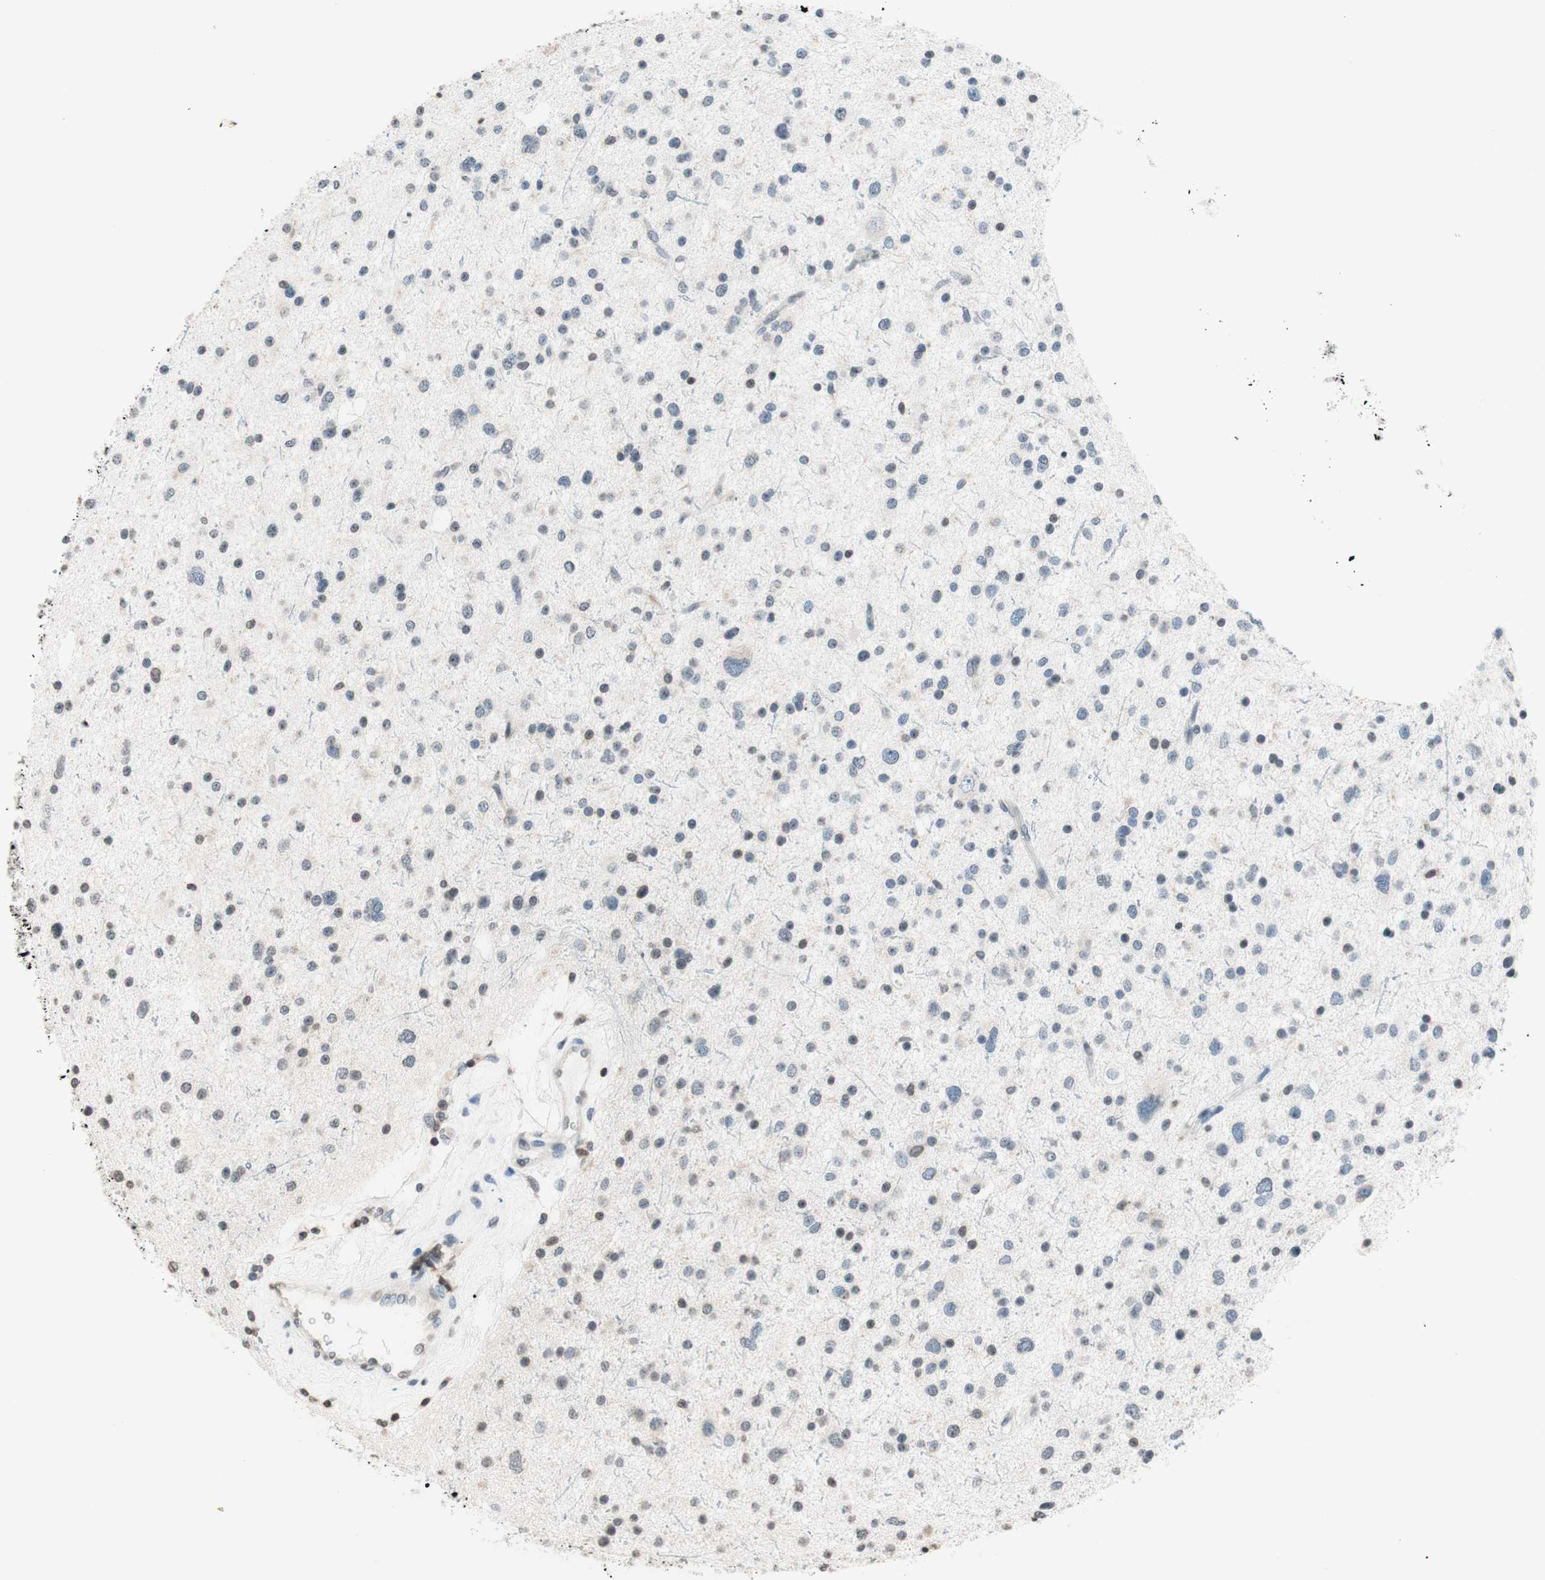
{"staining": {"intensity": "negative", "quantity": "none", "location": "none"}, "tissue": "glioma", "cell_type": "Tumor cells", "image_type": "cancer", "snomed": [{"axis": "morphology", "description": "Glioma, malignant, Low grade"}, {"axis": "topography", "description": "Brain"}], "caption": "Glioma stained for a protein using IHC demonstrates no staining tumor cells.", "gene": "WIPF1", "patient": {"sex": "female", "age": 37}}